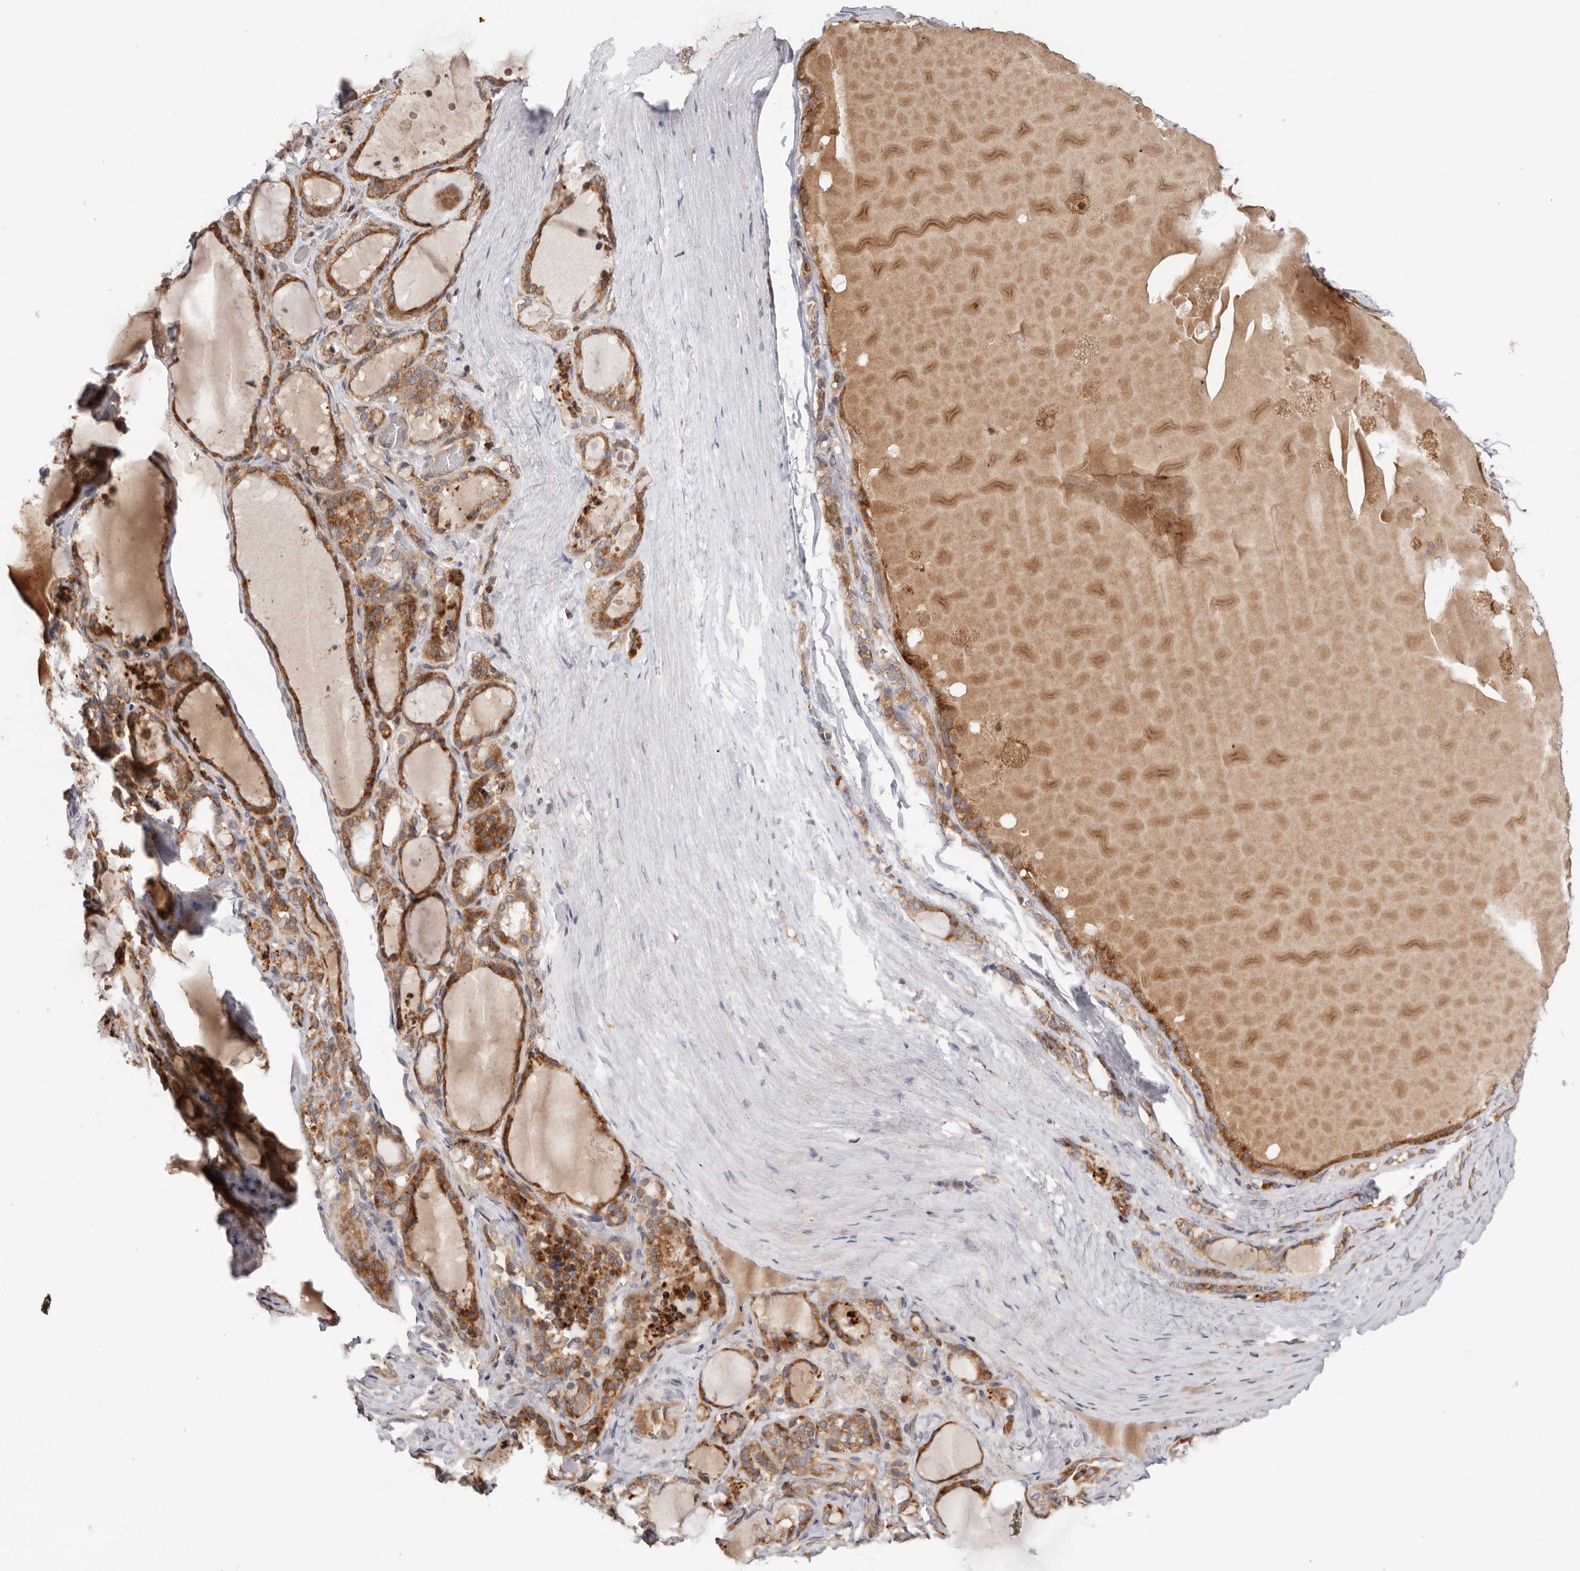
{"staining": {"intensity": "strong", "quantity": ">75%", "location": "cytoplasmic/membranous"}, "tissue": "thyroid gland", "cell_type": "Glandular cells", "image_type": "normal", "snomed": [{"axis": "morphology", "description": "Normal tissue, NOS"}, {"axis": "topography", "description": "Thyroid gland"}], "caption": "Immunohistochemistry histopathology image of normal thyroid gland stained for a protein (brown), which exhibits high levels of strong cytoplasmic/membranous positivity in approximately >75% of glandular cells.", "gene": "RNF213", "patient": {"sex": "female", "age": 22}}